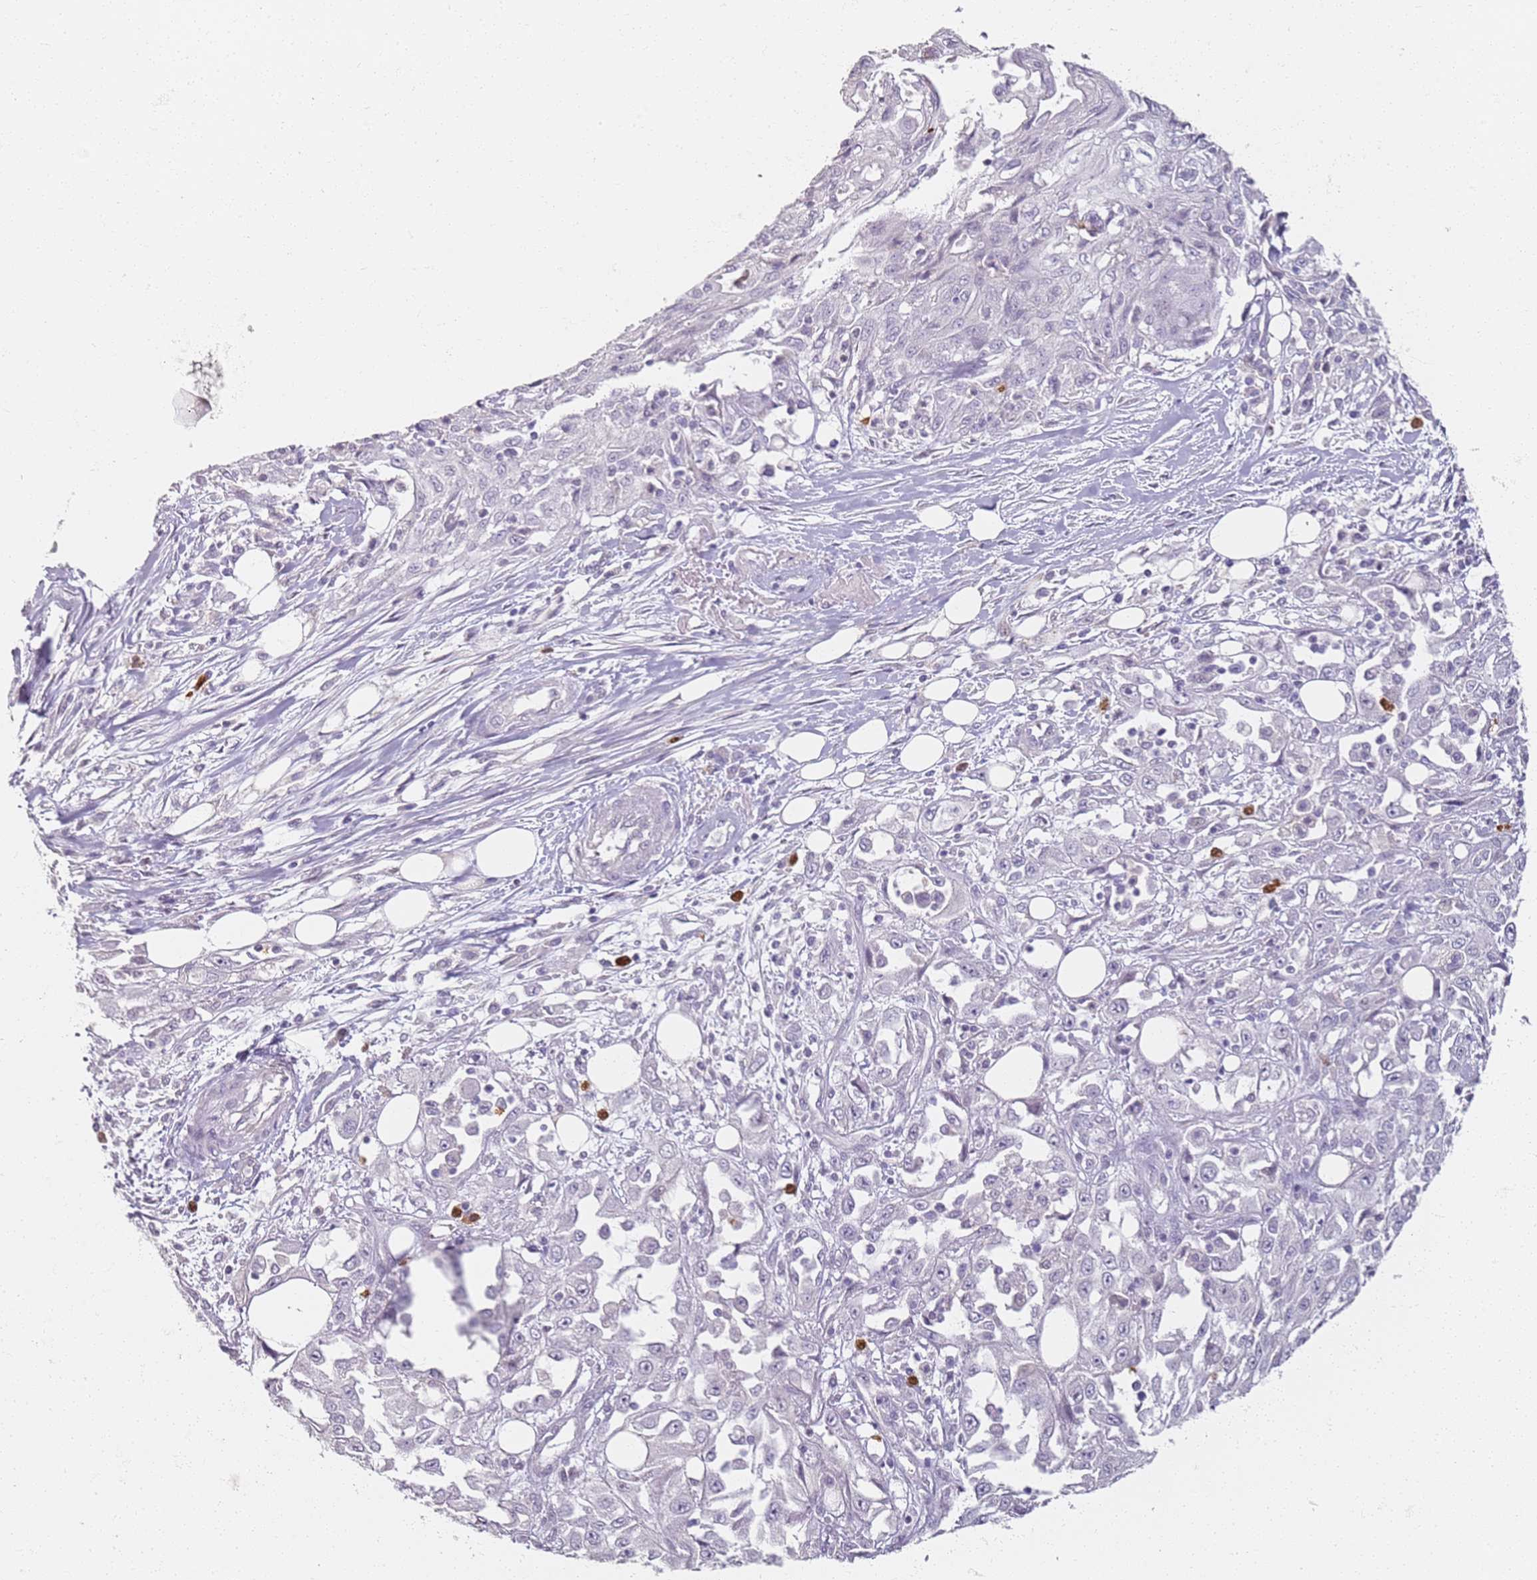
{"staining": {"intensity": "negative", "quantity": "none", "location": "none"}, "tissue": "skin cancer", "cell_type": "Tumor cells", "image_type": "cancer", "snomed": [{"axis": "morphology", "description": "Squamous cell carcinoma, NOS"}, {"axis": "morphology", "description": "Squamous cell carcinoma, metastatic, NOS"}, {"axis": "topography", "description": "Skin"}, {"axis": "topography", "description": "Lymph node"}], "caption": "IHC photomicrograph of neoplastic tissue: skin squamous cell carcinoma stained with DAB displays no significant protein positivity in tumor cells.", "gene": "CD40LG", "patient": {"sex": "male", "age": 75}}